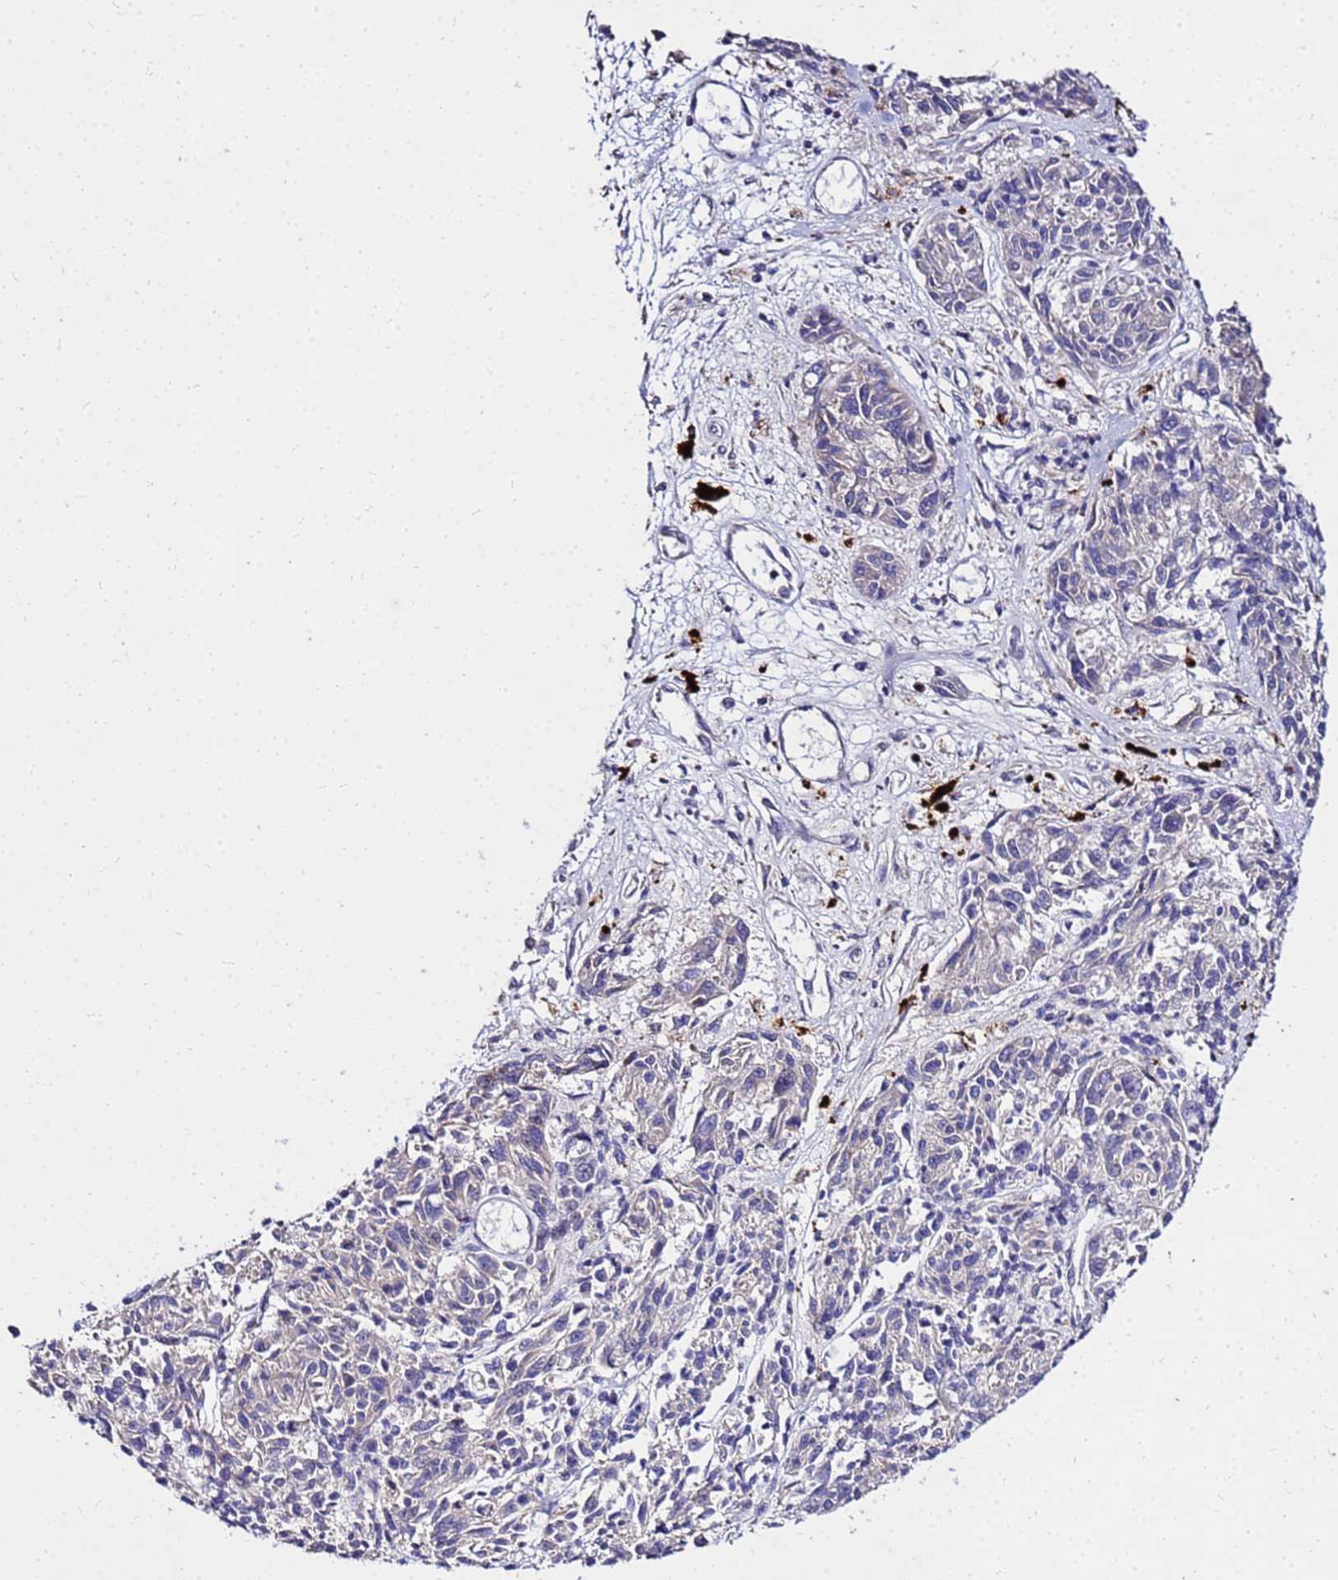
{"staining": {"intensity": "negative", "quantity": "none", "location": "none"}, "tissue": "melanoma", "cell_type": "Tumor cells", "image_type": "cancer", "snomed": [{"axis": "morphology", "description": "Malignant melanoma, NOS"}, {"axis": "topography", "description": "Skin"}], "caption": "Histopathology image shows no protein staining in tumor cells of malignant melanoma tissue.", "gene": "COX14", "patient": {"sex": "male", "age": 53}}